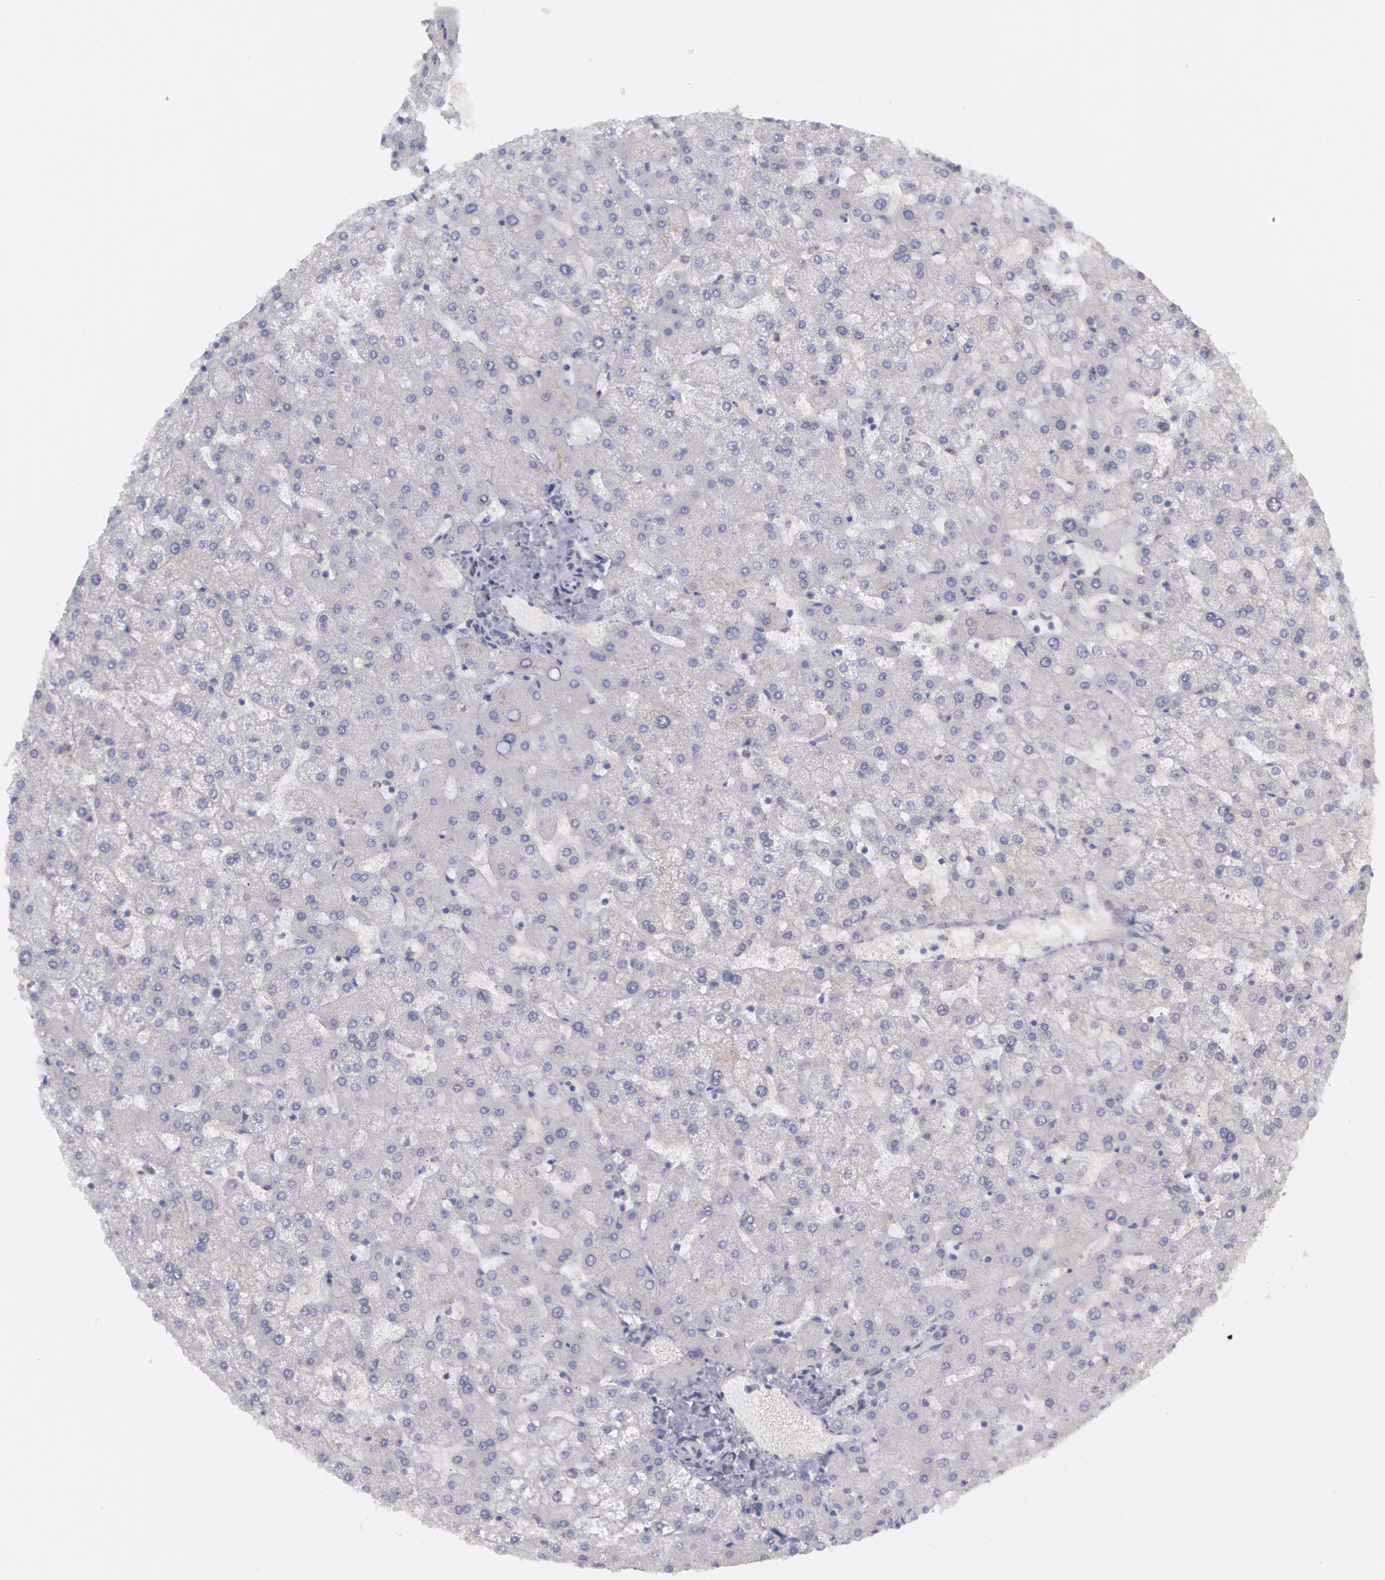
{"staining": {"intensity": "negative", "quantity": "none", "location": "none"}, "tissue": "liver", "cell_type": "Cholangiocytes", "image_type": "normal", "snomed": [{"axis": "morphology", "description": "Normal tissue, NOS"}, {"axis": "topography", "description": "Liver"}], "caption": "Unremarkable liver was stained to show a protein in brown. There is no significant expression in cholangiocytes.", "gene": "TXNRD1", "patient": {"sex": "female", "age": 32}}